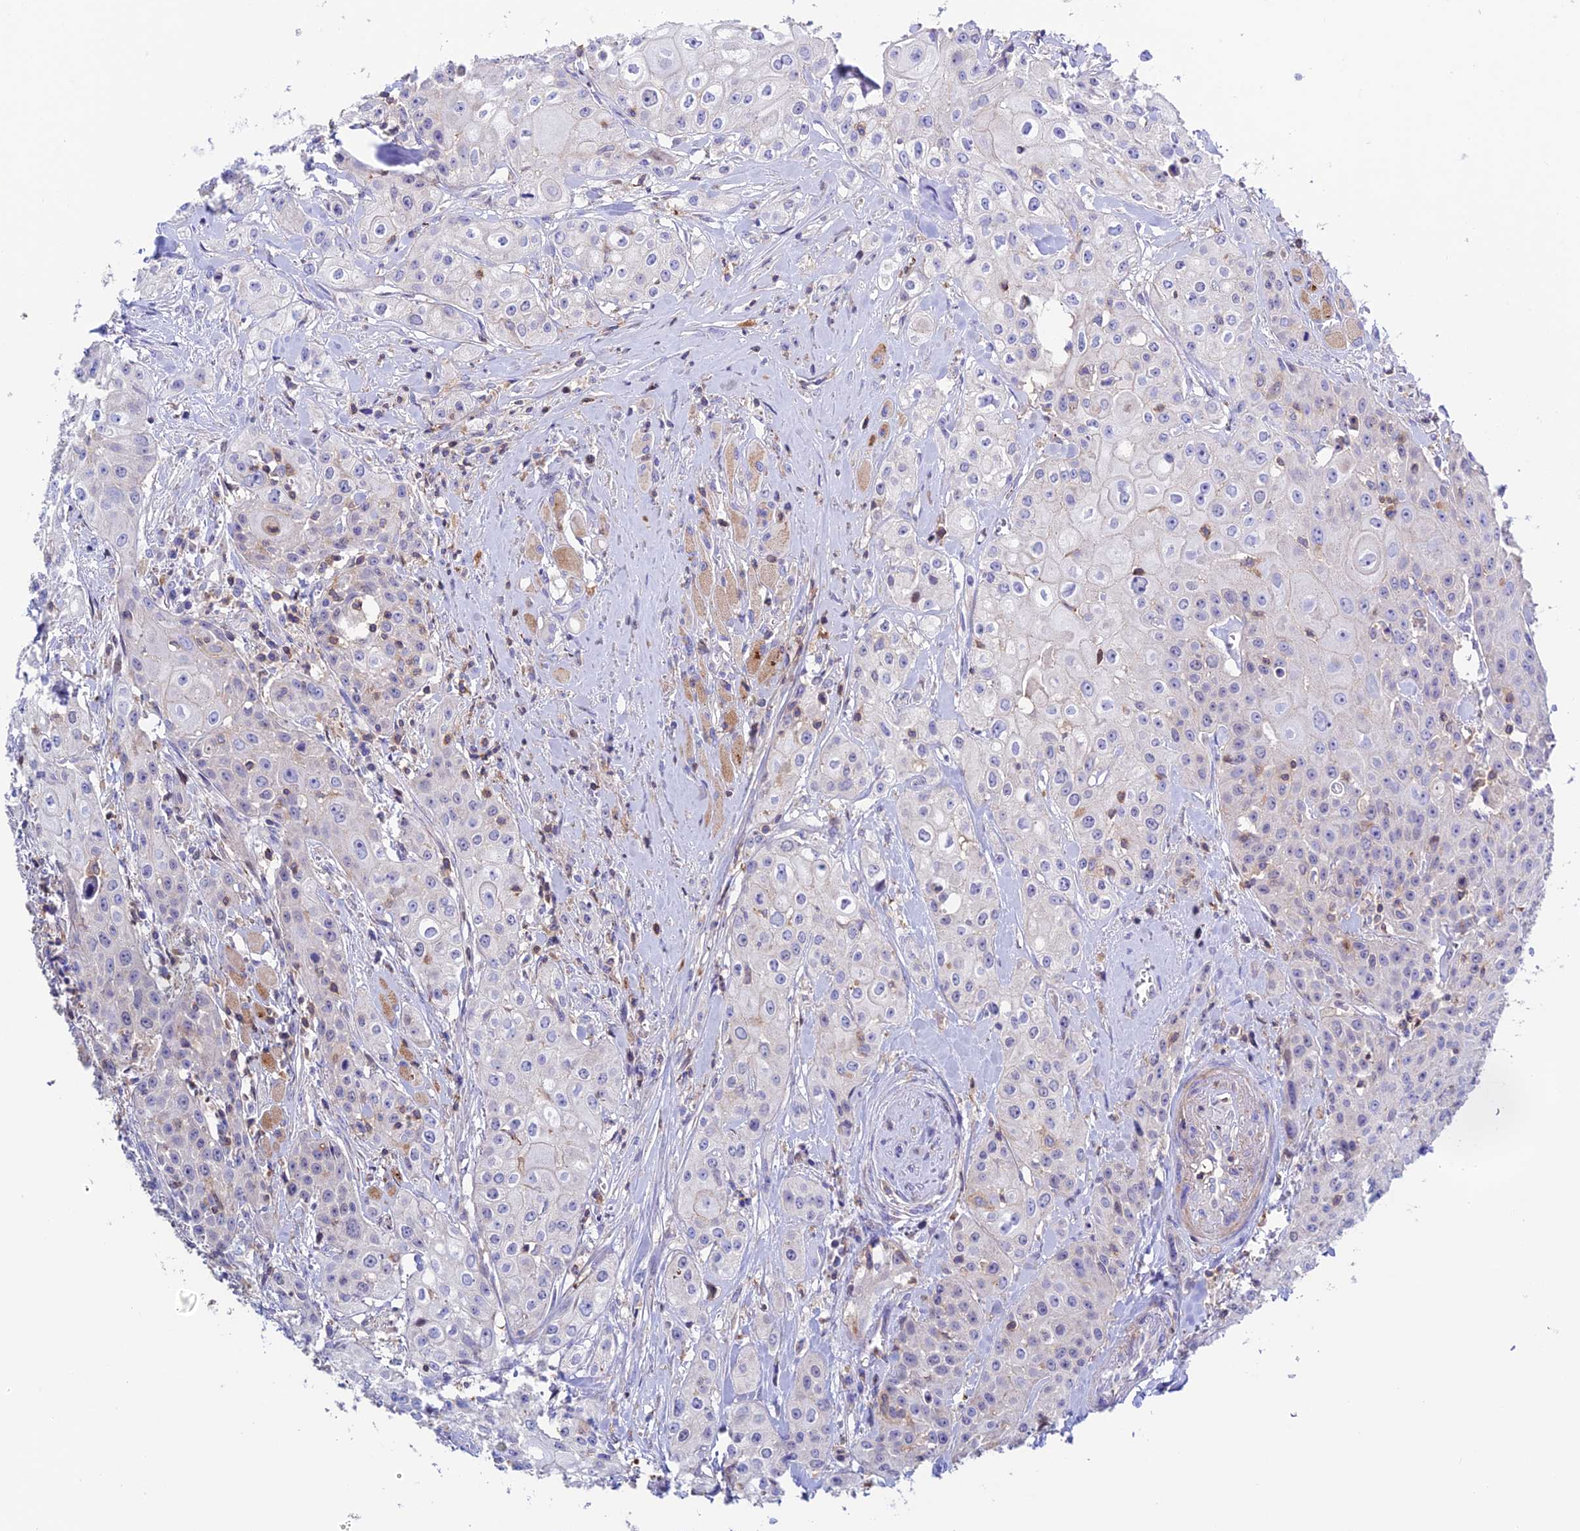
{"staining": {"intensity": "negative", "quantity": "none", "location": "none"}, "tissue": "head and neck cancer", "cell_type": "Tumor cells", "image_type": "cancer", "snomed": [{"axis": "morphology", "description": "Squamous cell carcinoma, NOS"}, {"axis": "topography", "description": "Oral tissue"}, {"axis": "topography", "description": "Head-Neck"}], "caption": "Human head and neck cancer (squamous cell carcinoma) stained for a protein using immunohistochemistry (IHC) reveals no expression in tumor cells.", "gene": "PRIM1", "patient": {"sex": "female", "age": 82}}